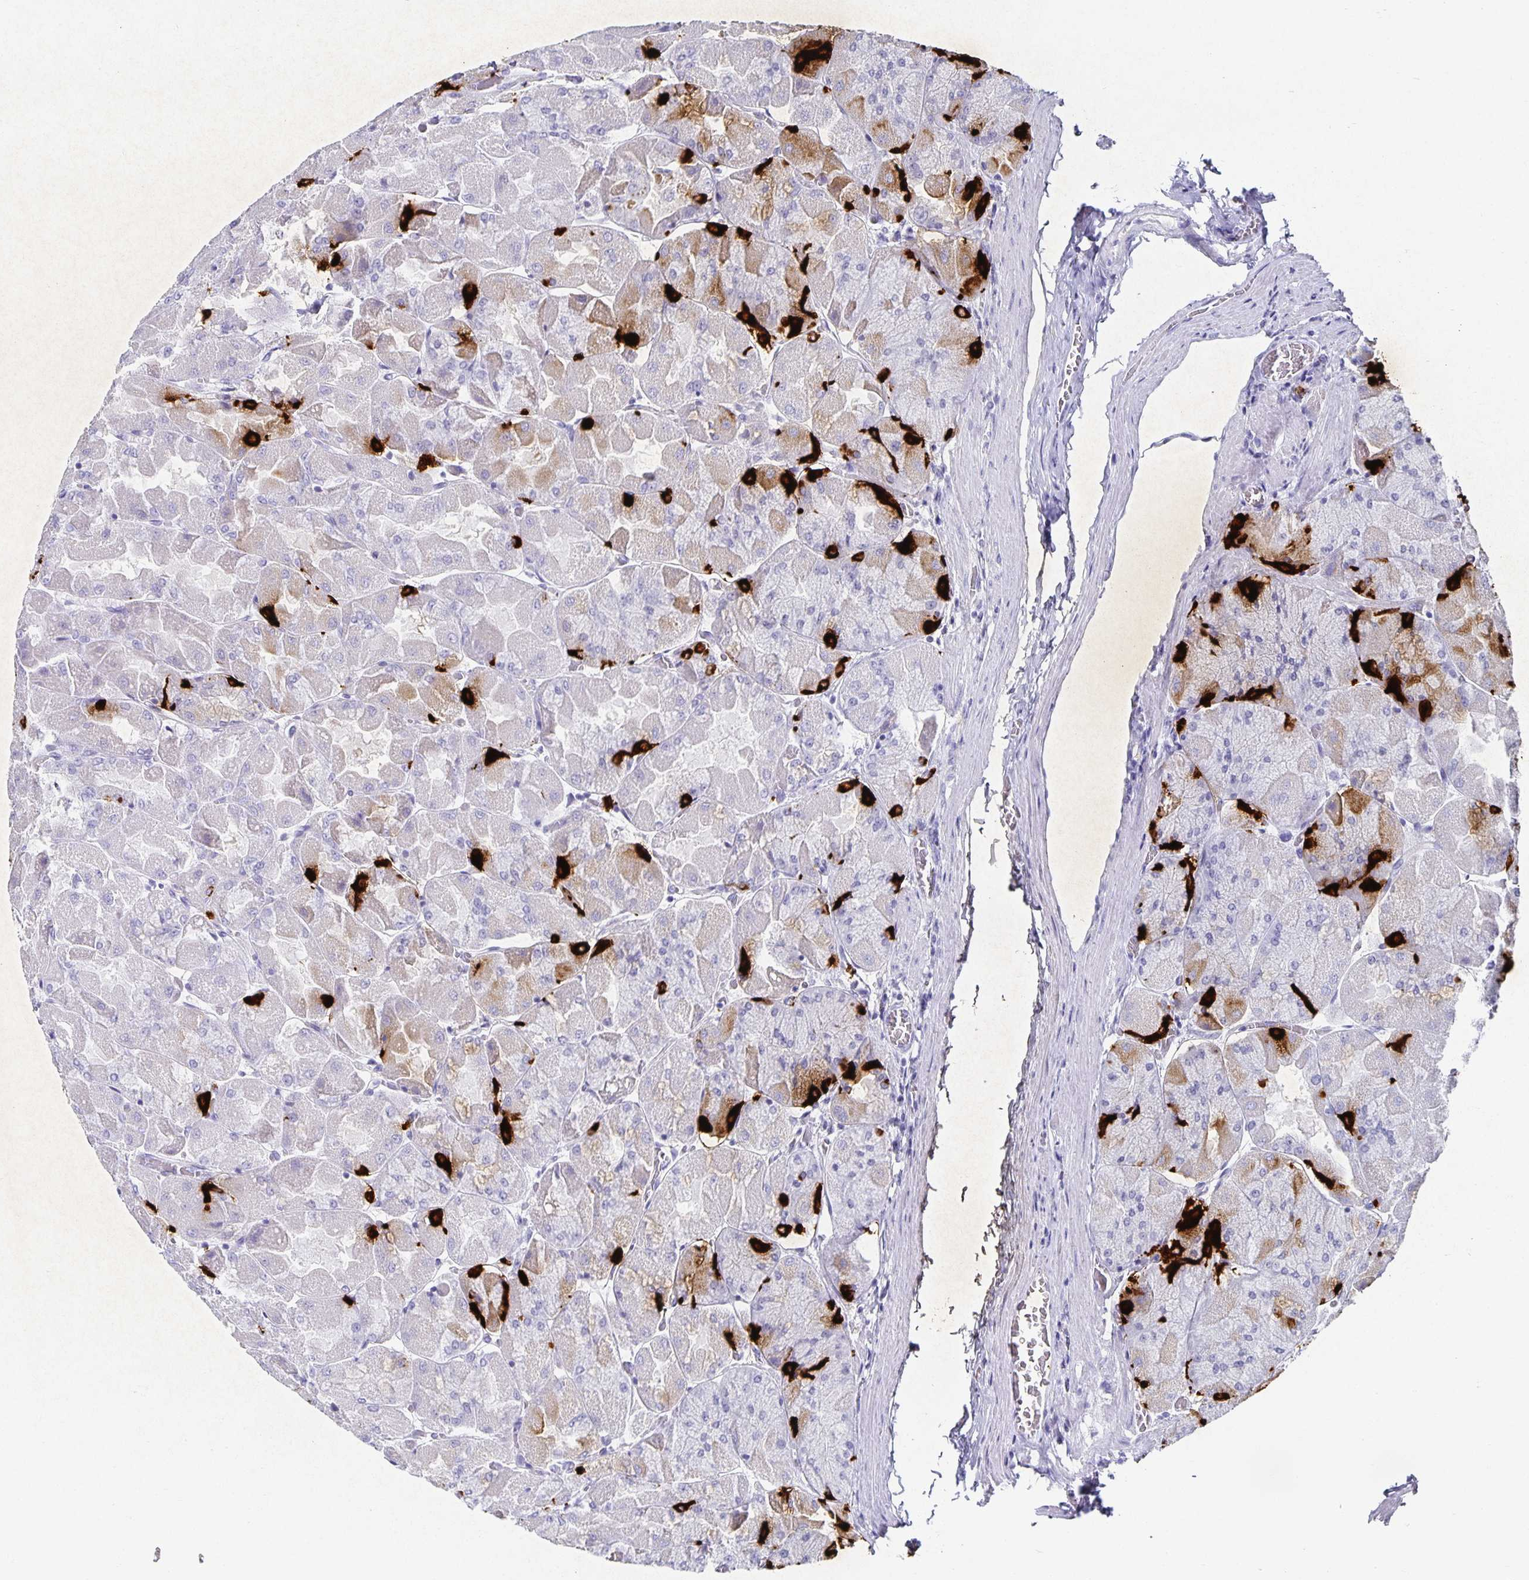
{"staining": {"intensity": "strong", "quantity": "<25%", "location": "cytoplasmic/membranous"}, "tissue": "stomach", "cell_type": "Glandular cells", "image_type": "normal", "snomed": [{"axis": "morphology", "description": "Normal tissue, NOS"}, {"axis": "topography", "description": "Stomach"}], "caption": "This micrograph shows IHC staining of benign stomach, with medium strong cytoplasmic/membranous positivity in about <25% of glandular cells.", "gene": "CHGA", "patient": {"sex": "female", "age": 61}}